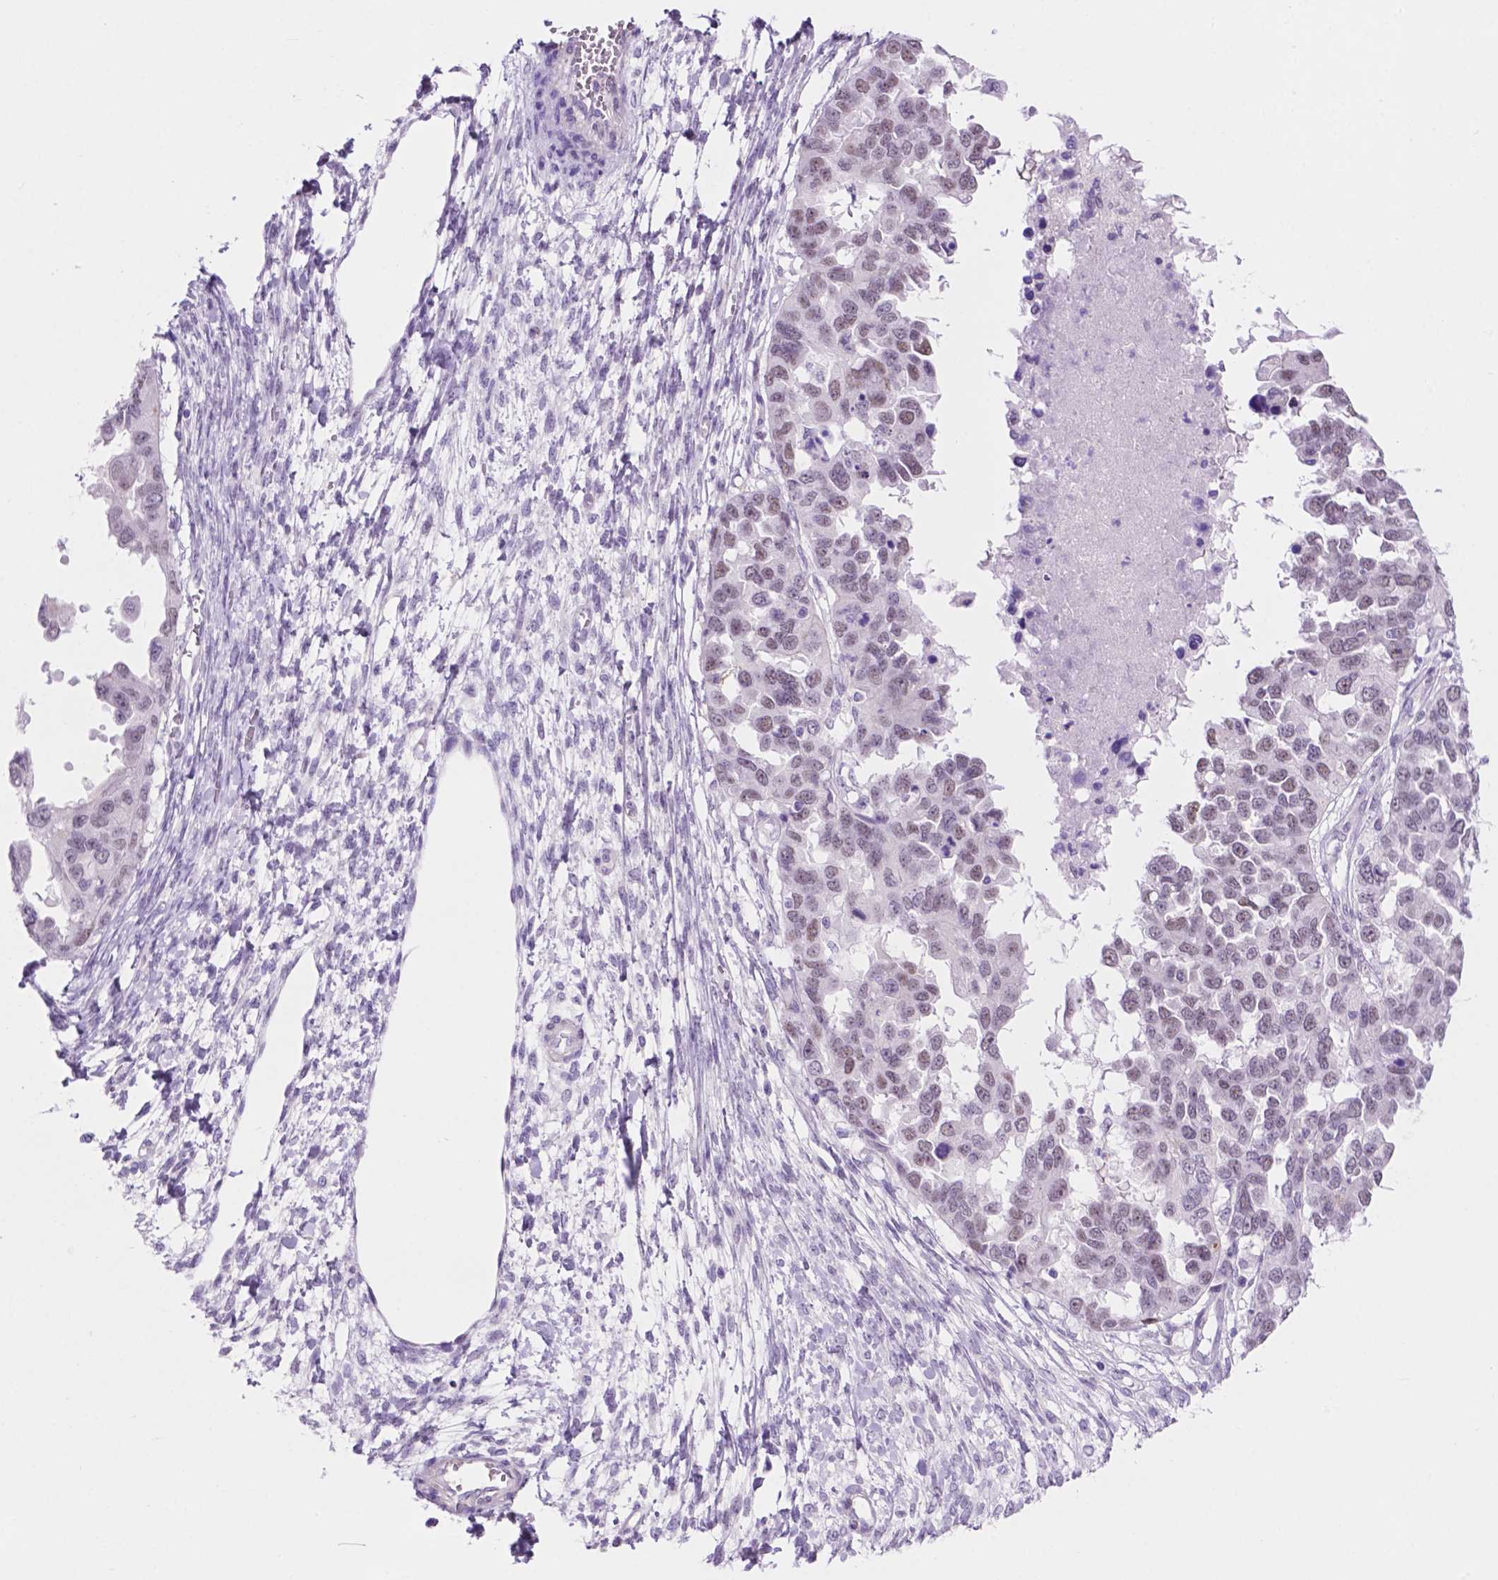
{"staining": {"intensity": "negative", "quantity": "none", "location": "none"}, "tissue": "ovarian cancer", "cell_type": "Tumor cells", "image_type": "cancer", "snomed": [{"axis": "morphology", "description": "Cystadenocarcinoma, serous, NOS"}, {"axis": "topography", "description": "Ovary"}], "caption": "Immunohistochemistry histopathology image of neoplastic tissue: human ovarian cancer stained with DAB reveals no significant protein positivity in tumor cells. (Brightfield microscopy of DAB IHC at high magnification).", "gene": "ACY3", "patient": {"sex": "female", "age": 53}}